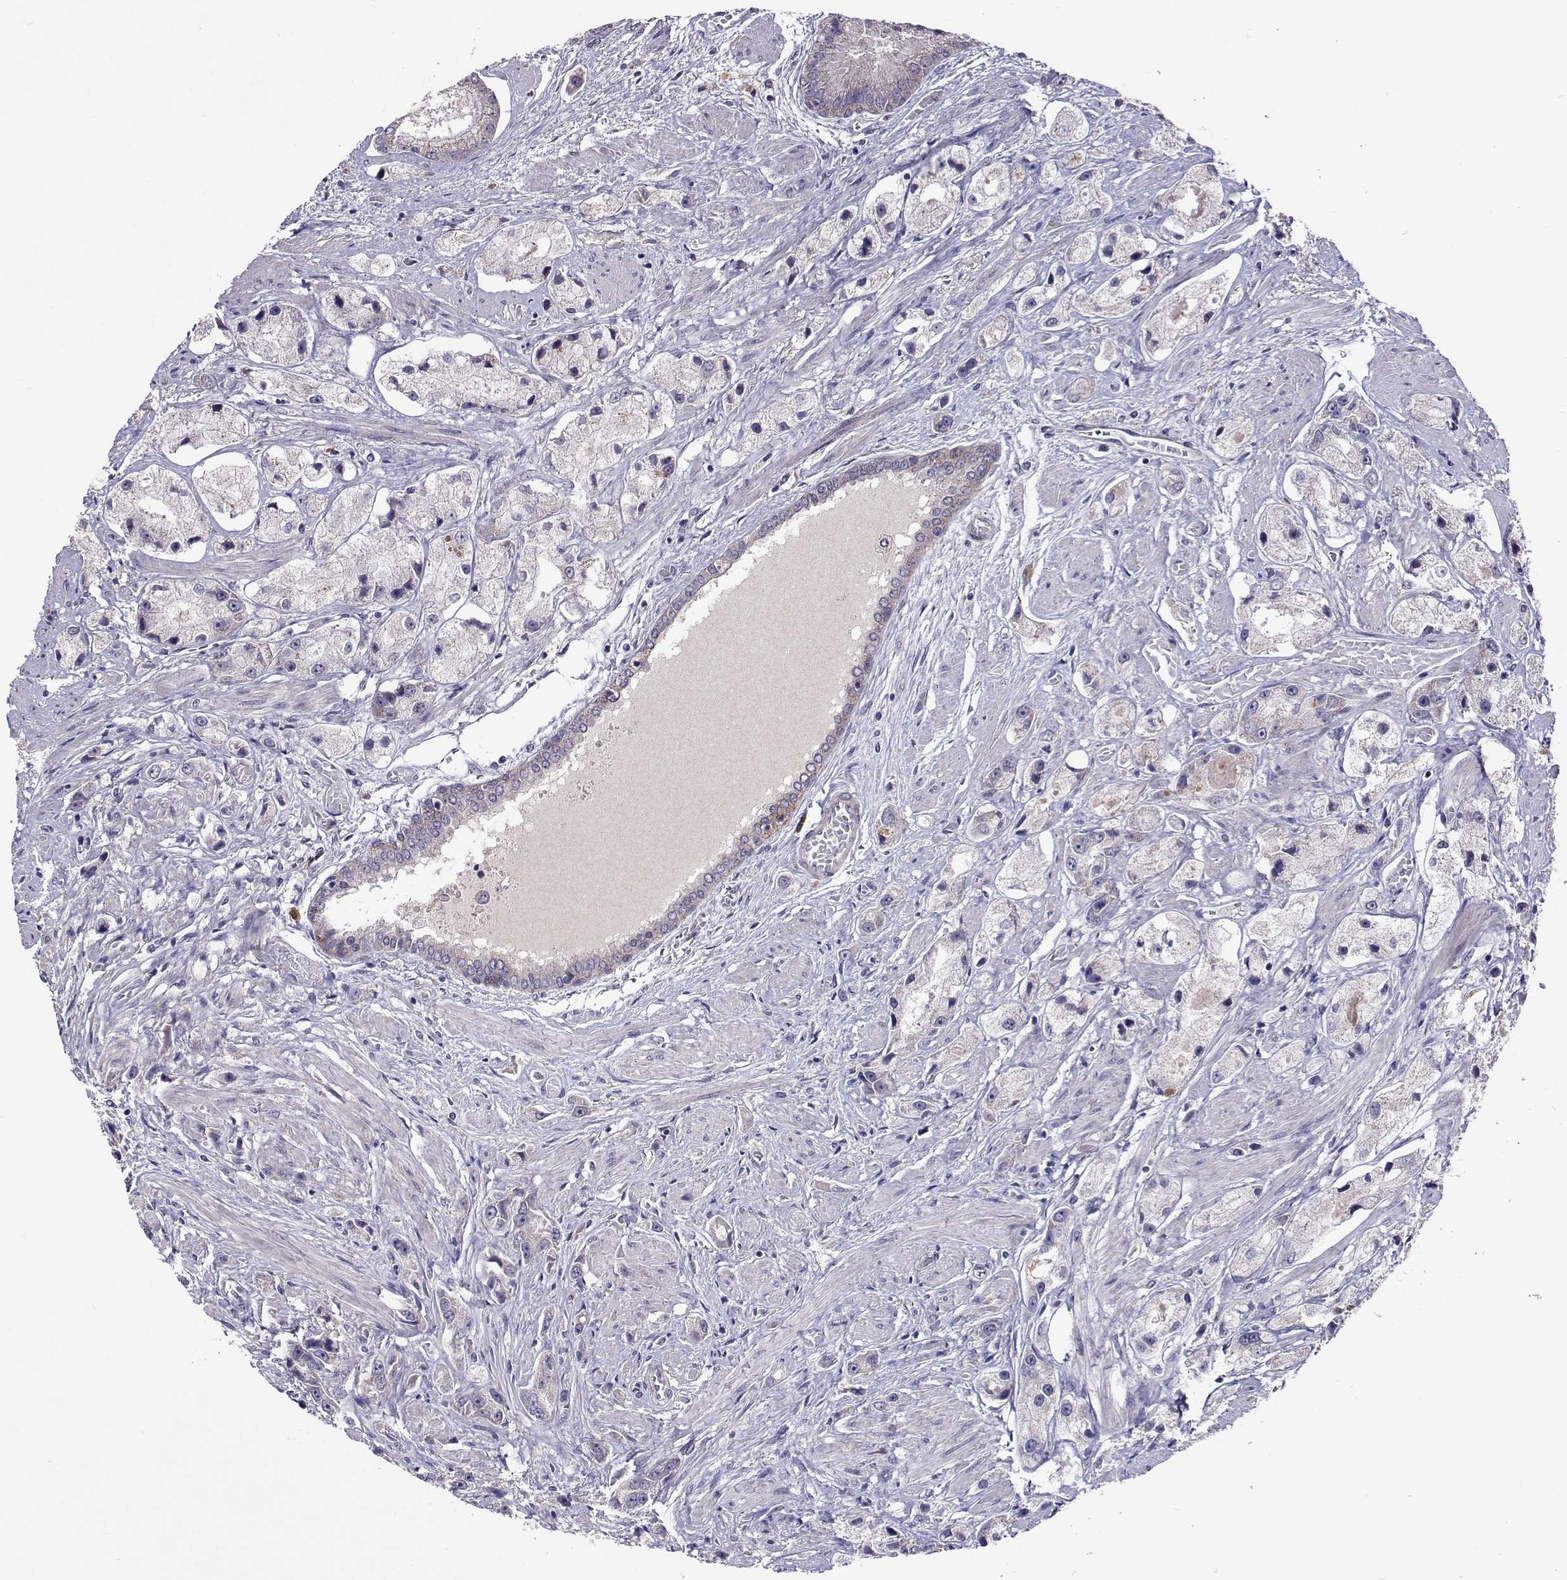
{"staining": {"intensity": "negative", "quantity": "none", "location": "none"}, "tissue": "prostate cancer", "cell_type": "Tumor cells", "image_type": "cancer", "snomed": [{"axis": "morphology", "description": "Adenocarcinoma, High grade"}, {"axis": "topography", "description": "Prostate"}], "caption": "This image is of prostate cancer (high-grade adenocarcinoma) stained with immunohistochemistry to label a protein in brown with the nuclei are counter-stained blue. There is no positivity in tumor cells.", "gene": "TARBP2", "patient": {"sex": "male", "age": 67}}